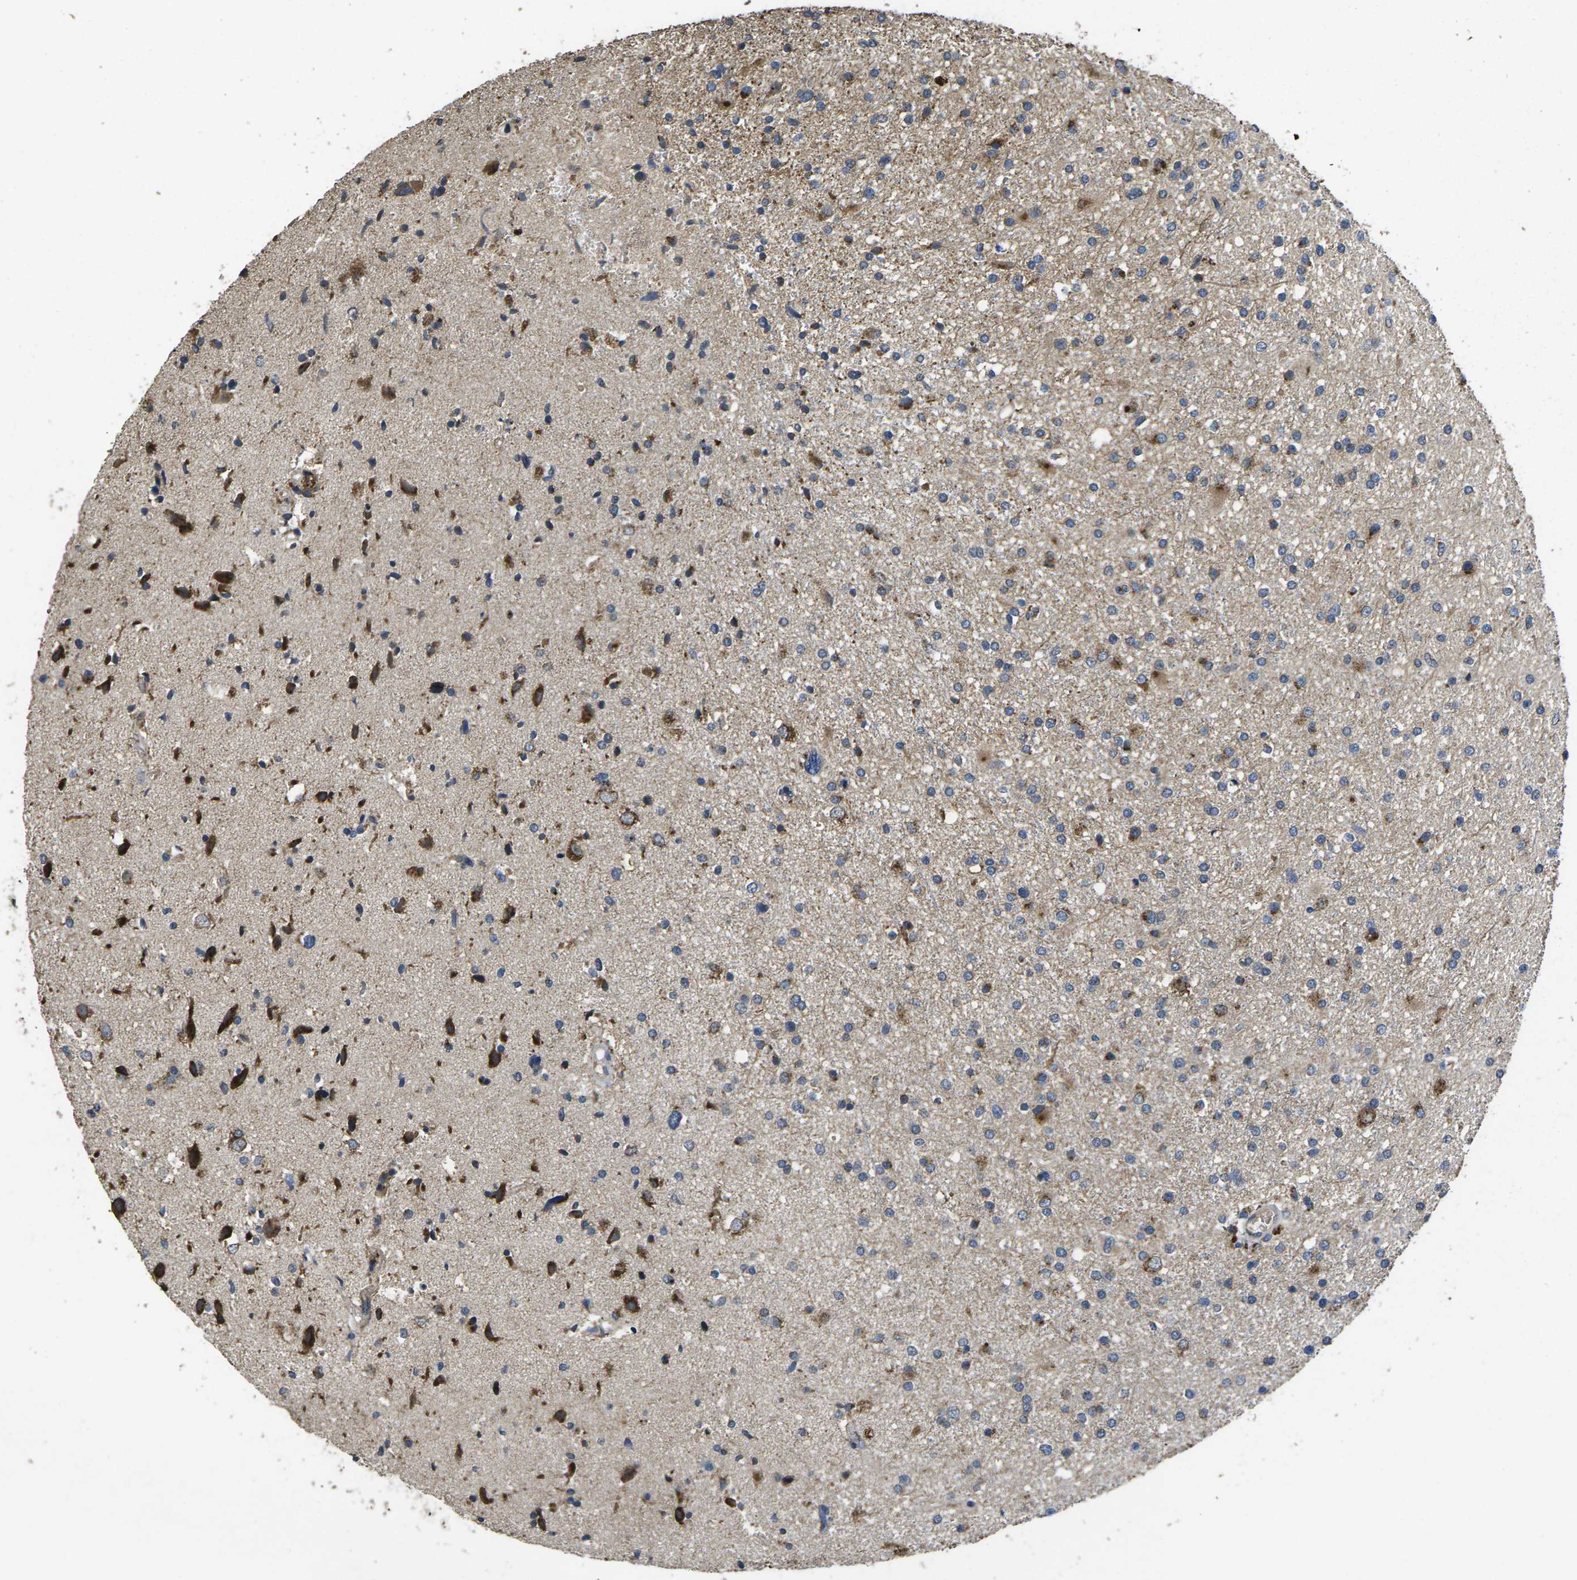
{"staining": {"intensity": "moderate", "quantity": "<25%", "location": "cytoplasmic/membranous"}, "tissue": "glioma", "cell_type": "Tumor cells", "image_type": "cancer", "snomed": [{"axis": "morphology", "description": "Glioma, malignant, High grade"}, {"axis": "topography", "description": "Brain"}], "caption": "Immunohistochemistry (IHC) staining of malignant high-grade glioma, which displays low levels of moderate cytoplasmic/membranous expression in about <25% of tumor cells indicating moderate cytoplasmic/membranous protein staining. The staining was performed using DAB (3,3'-diaminobenzidine) (brown) for protein detection and nuclei were counterstained in hematoxylin (blue).", "gene": "B4GAT1", "patient": {"sex": "male", "age": 33}}